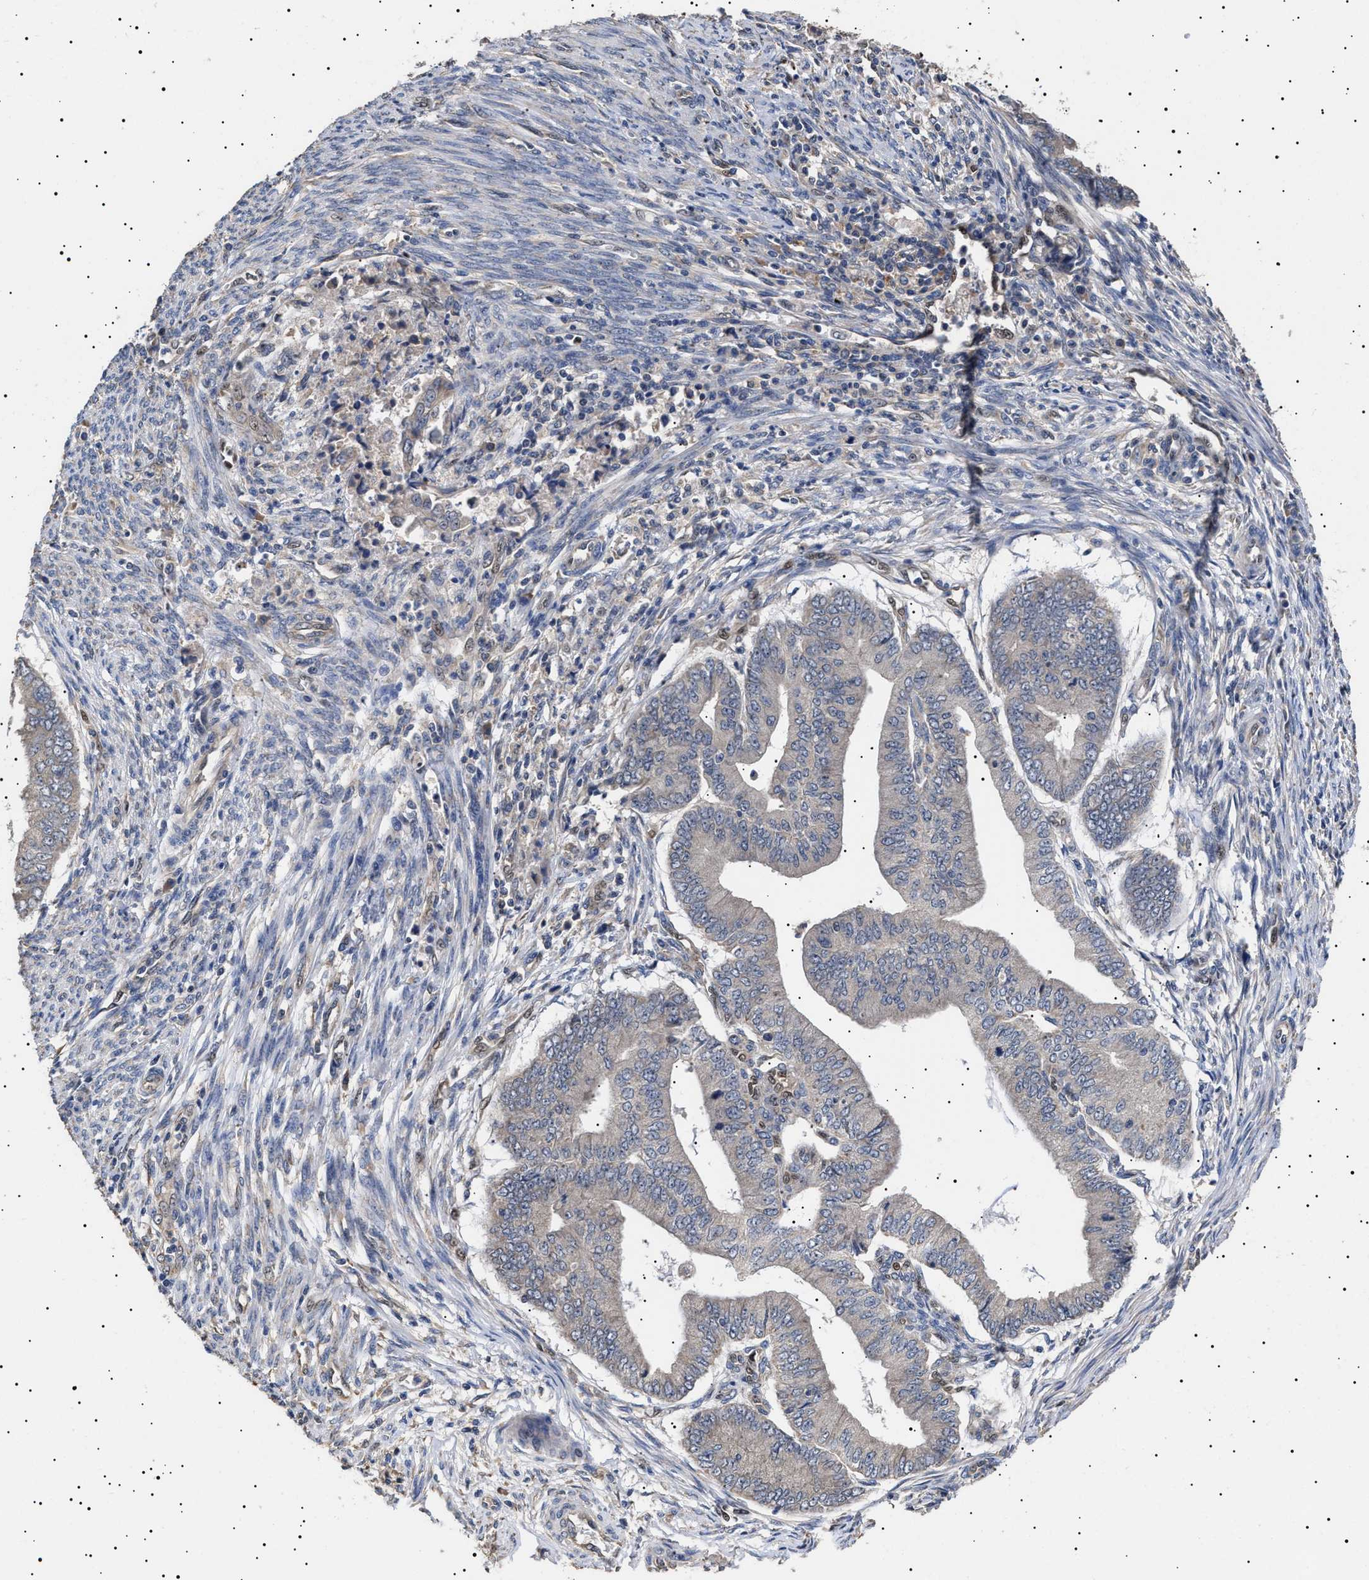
{"staining": {"intensity": "negative", "quantity": "none", "location": "none"}, "tissue": "endometrial cancer", "cell_type": "Tumor cells", "image_type": "cancer", "snomed": [{"axis": "morphology", "description": "Polyp, NOS"}, {"axis": "morphology", "description": "Adenocarcinoma, NOS"}, {"axis": "morphology", "description": "Adenoma, NOS"}, {"axis": "topography", "description": "Endometrium"}], "caption": "High power microscopy histopathology image of an immunohistochemistry (IHC) micrograph of endometrial adenoma, revealing no significant staining in tumor cells.", "gene": "KRBA1", "patient": {"sex": "female", "age": 79}}